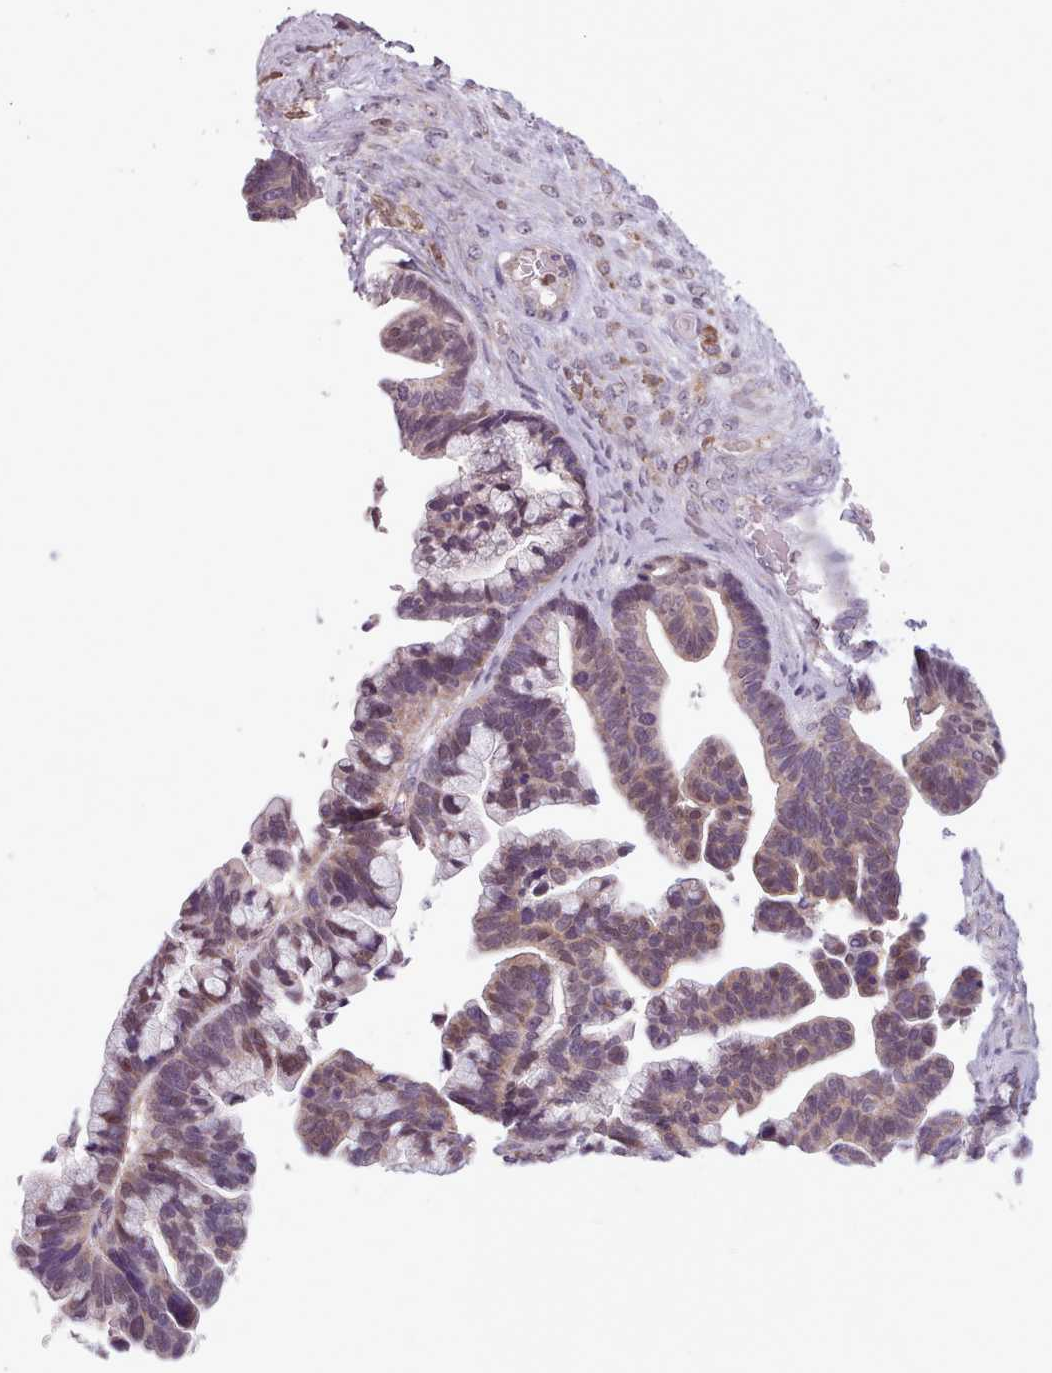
{"staining": {"intensity": "weak", "quantity": "25%-75%", "location": "cytoplasmic/membranous,nuclear"}, "tissue": "ovarian cancer", "cell_type": "Tumor cells", "image_type": "cancer", "snomed": [{"axis": "morphology", "description": "Cystadenocarcinoma, serous, NOS"}, {"axis": "topography", "description": "Ovary"}], "caption": "Ovarian cancer stained with a protein marker shows weak staining in tumor cells.", "gene": "SLURP1", "patient": {"sex": "female", "age": 56}}